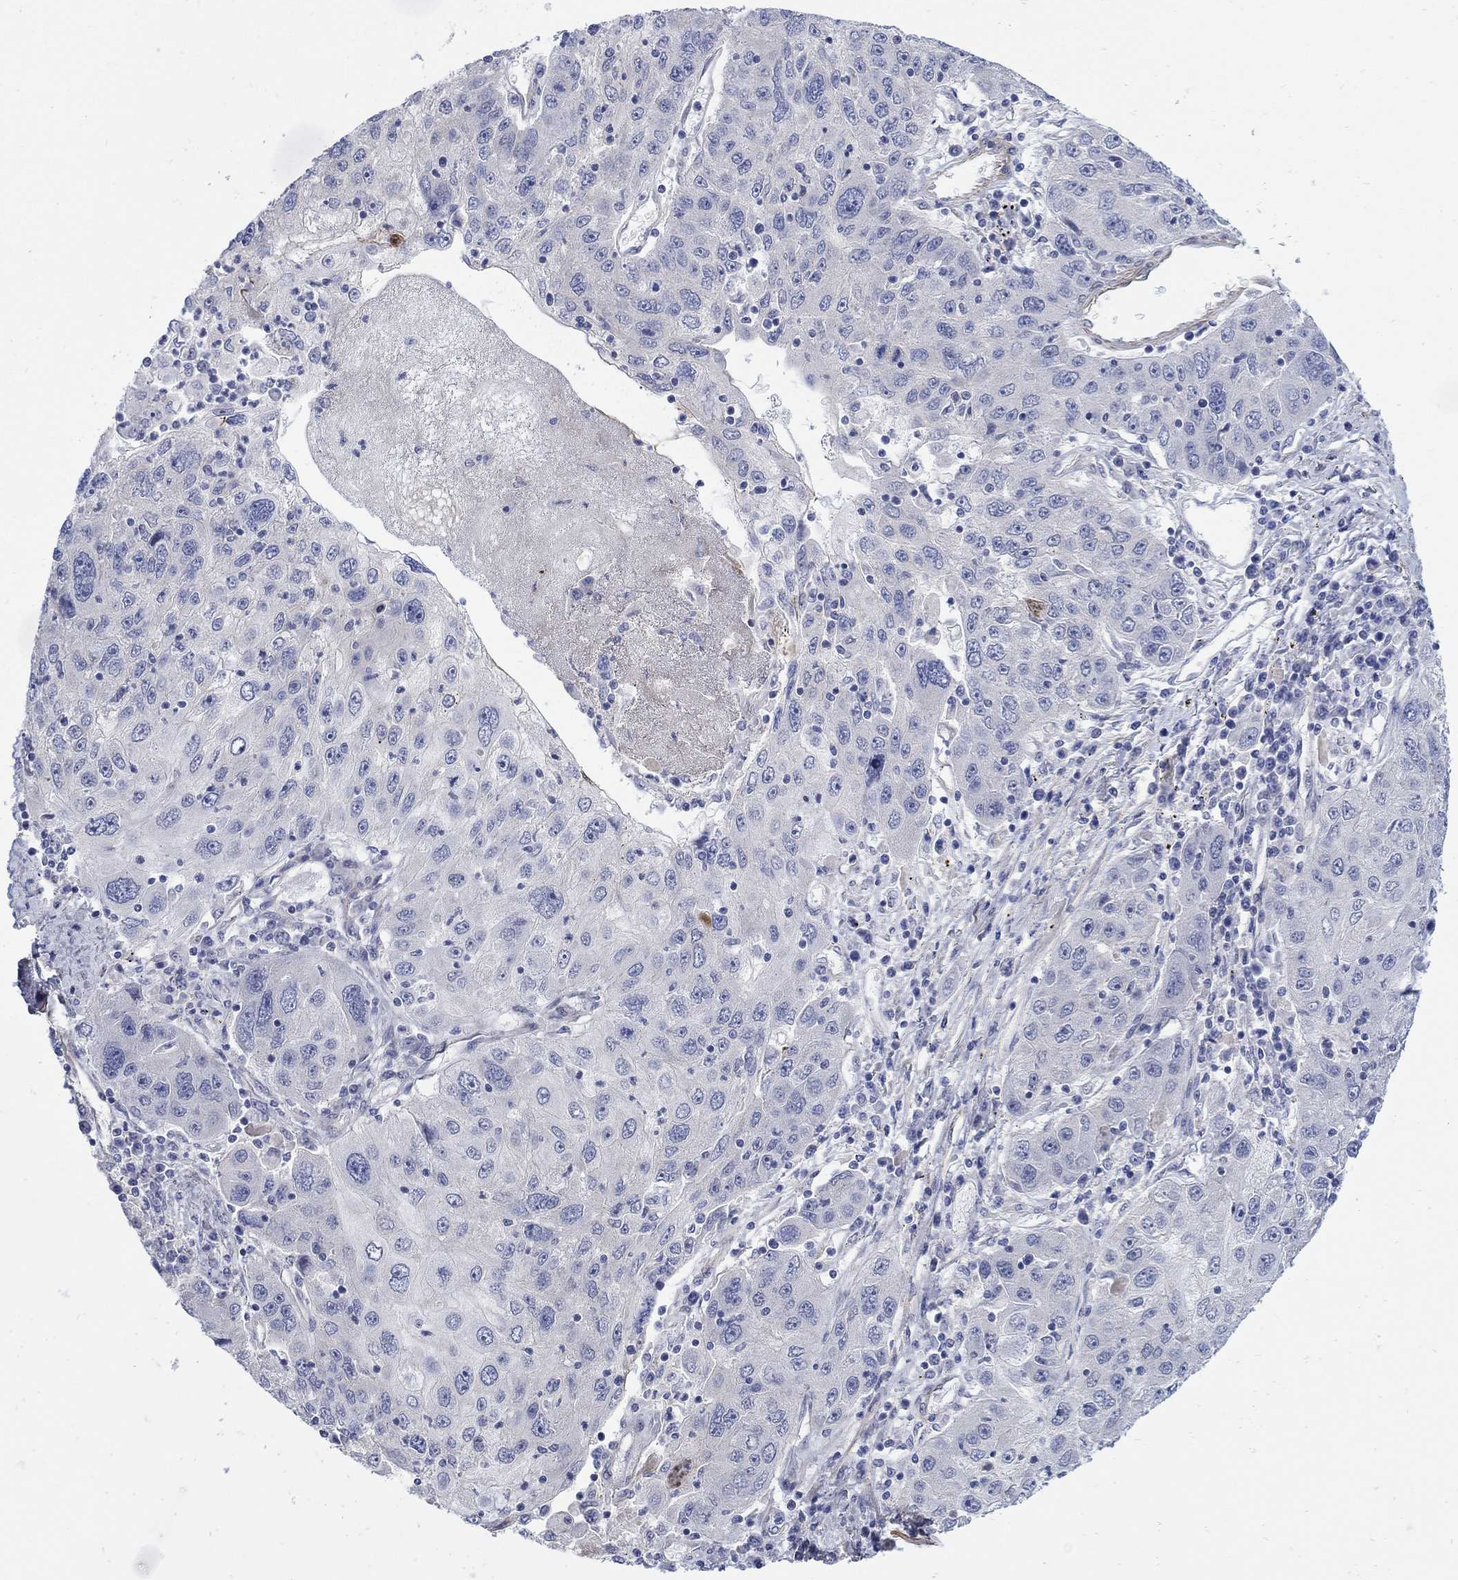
{"staining": {"intensity": "negative", "quantity": "none", "location": "none"}, "tissue": "stomach cancer", "cell_type": "Tumor cells", "image_type": "cancer", "snomed": [{"axis": "morphology", "description": "Adenocarcinoma, NOS"}, {"axis": "topography", "description": "Stomach"}], "caption": "Immunohistochemistry (IHC) photomicrograph of adenocarcinoma (stomach) stained for a protein (brown), which reveals no staining in tumor cells.", "gene": "SCN7A", "patient": {"sex": "male", "age": 56}}